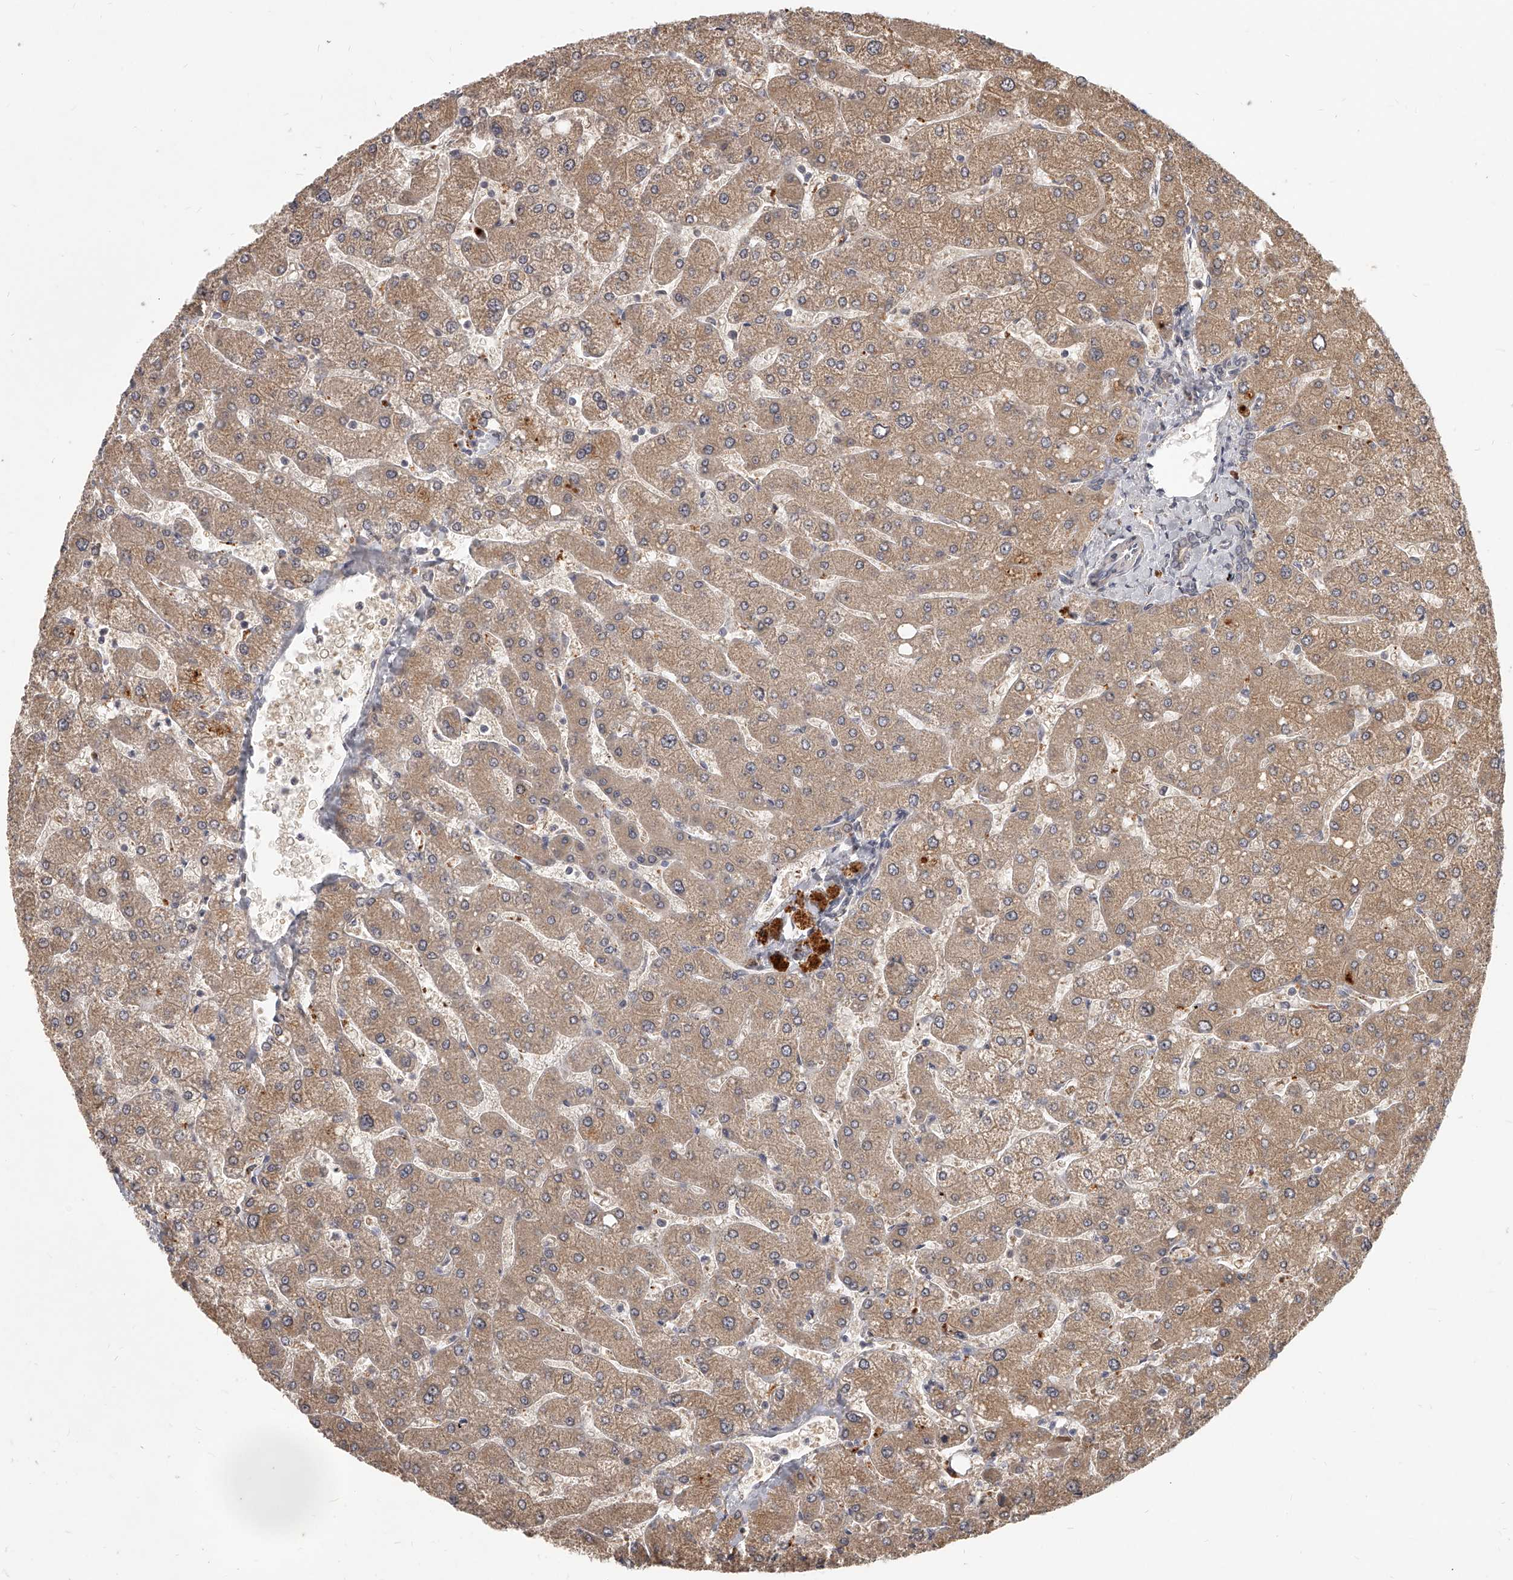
{"staining": {"intensity": "weak", "quantity": "<25%", "location": "cytoplasmic/membranous"}, "tissue": "liver", "cell_type": "Cholangiocytes", "image_type": "normal", "snomed": [{"axis": "morphology", "description": "Normal tissue, NOS"}, {"axis": "topography", "description": "Liver"}], "caption": "An IHC image of normal liver is shown. There is no staining in cholangiocytes of liver.", "gene": "SLC37A1", "patient": {"sex": "male", "age": 55}}